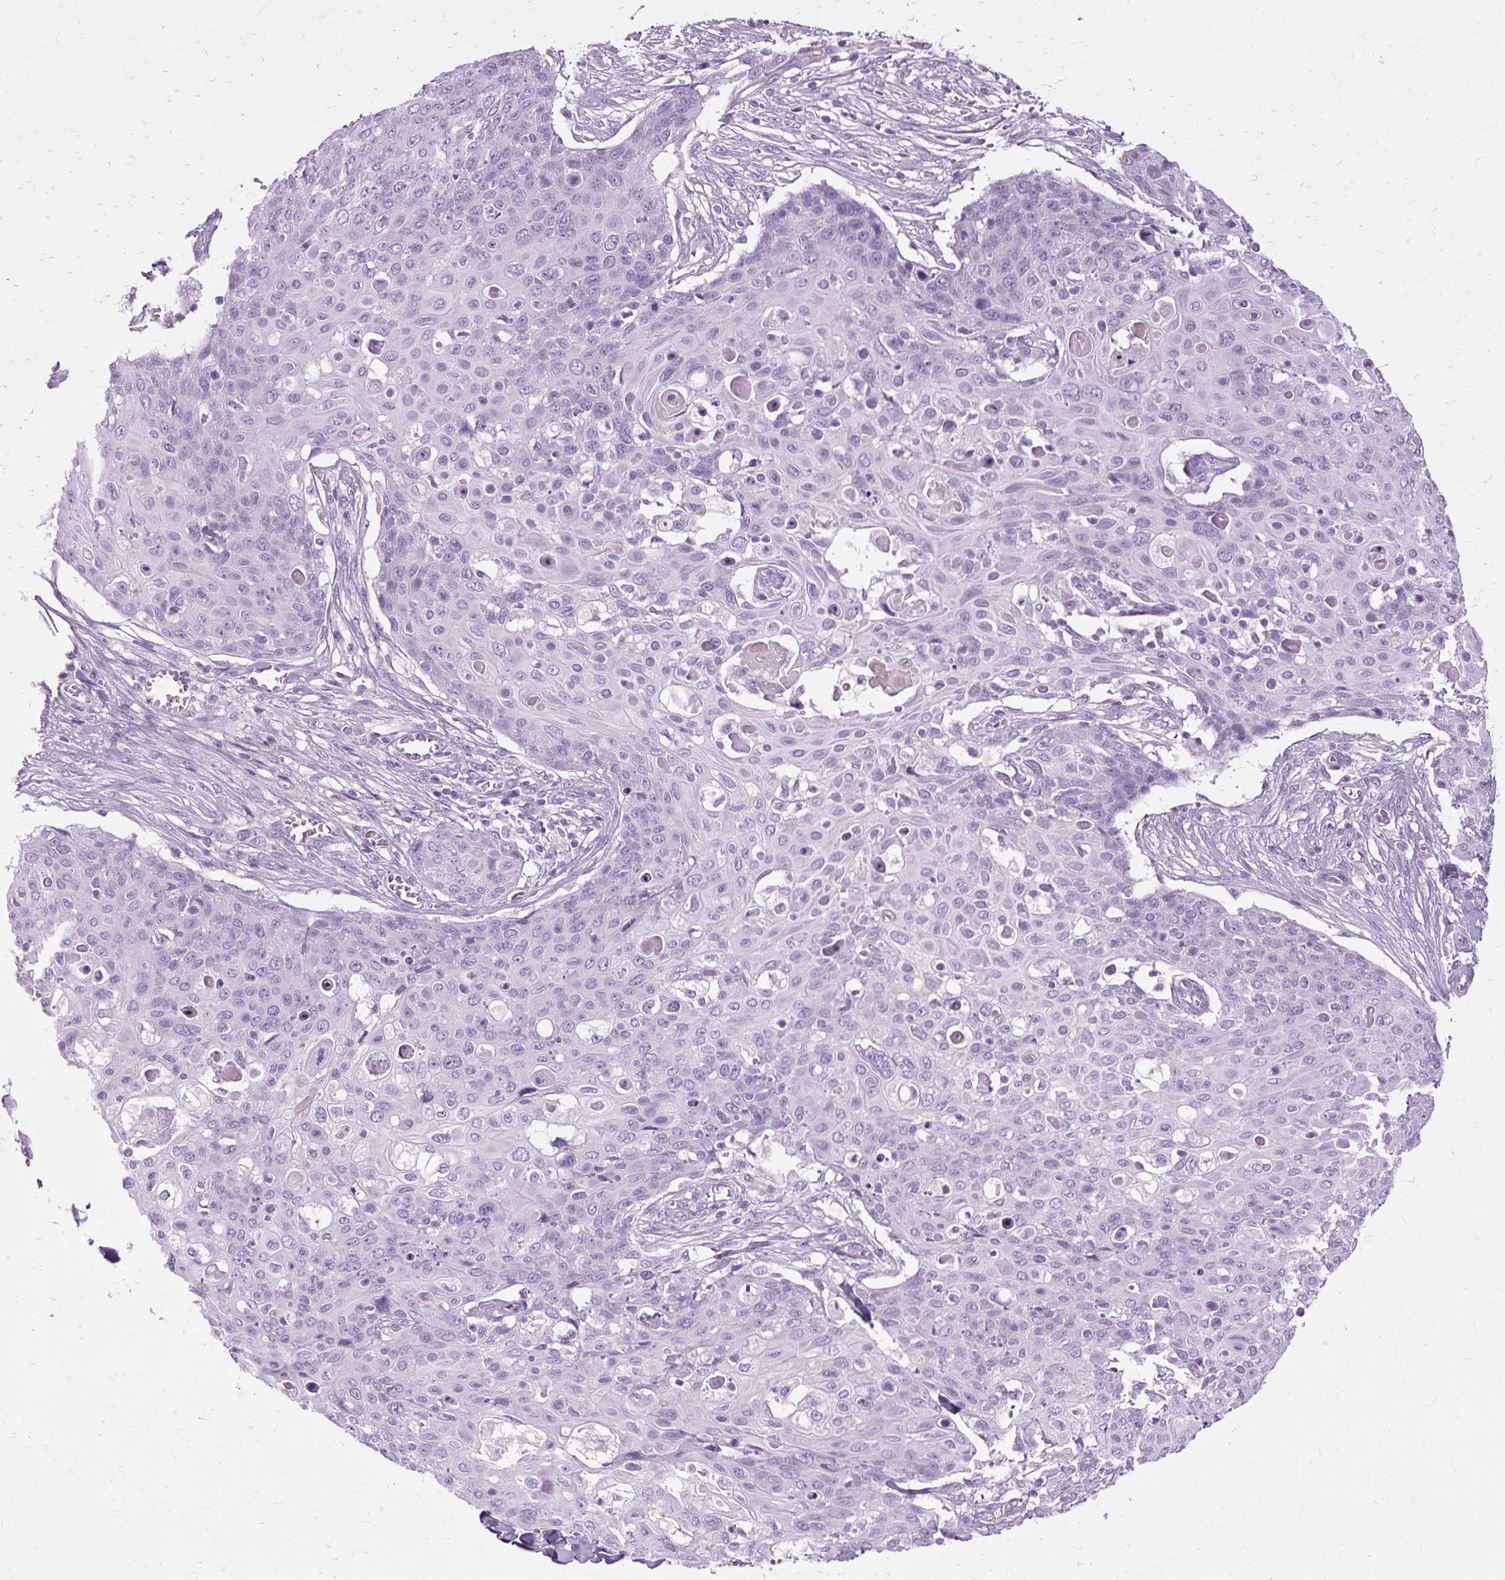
{"staining": {"intensity": "negative", "quantity": "none", "location": "none"}, "tissue": "skin cancer", "cell_type": "Tumor cells", "image_type": "cancer", "snomed": [{"axis": "morphology", "description": "Squamous cell carcinoma, NOS"}, {"axis": "topography", "description": "Skin"}, {"axis": "topography", "description": "Vulva"}], "caption": "This is an immunohistochemistry photomicrograph of squamous cell carcinoma (skin). There is no expression in tumor cells.", "gene": "ARRDC2", "patient": {"sex": "female", "age": 85}}